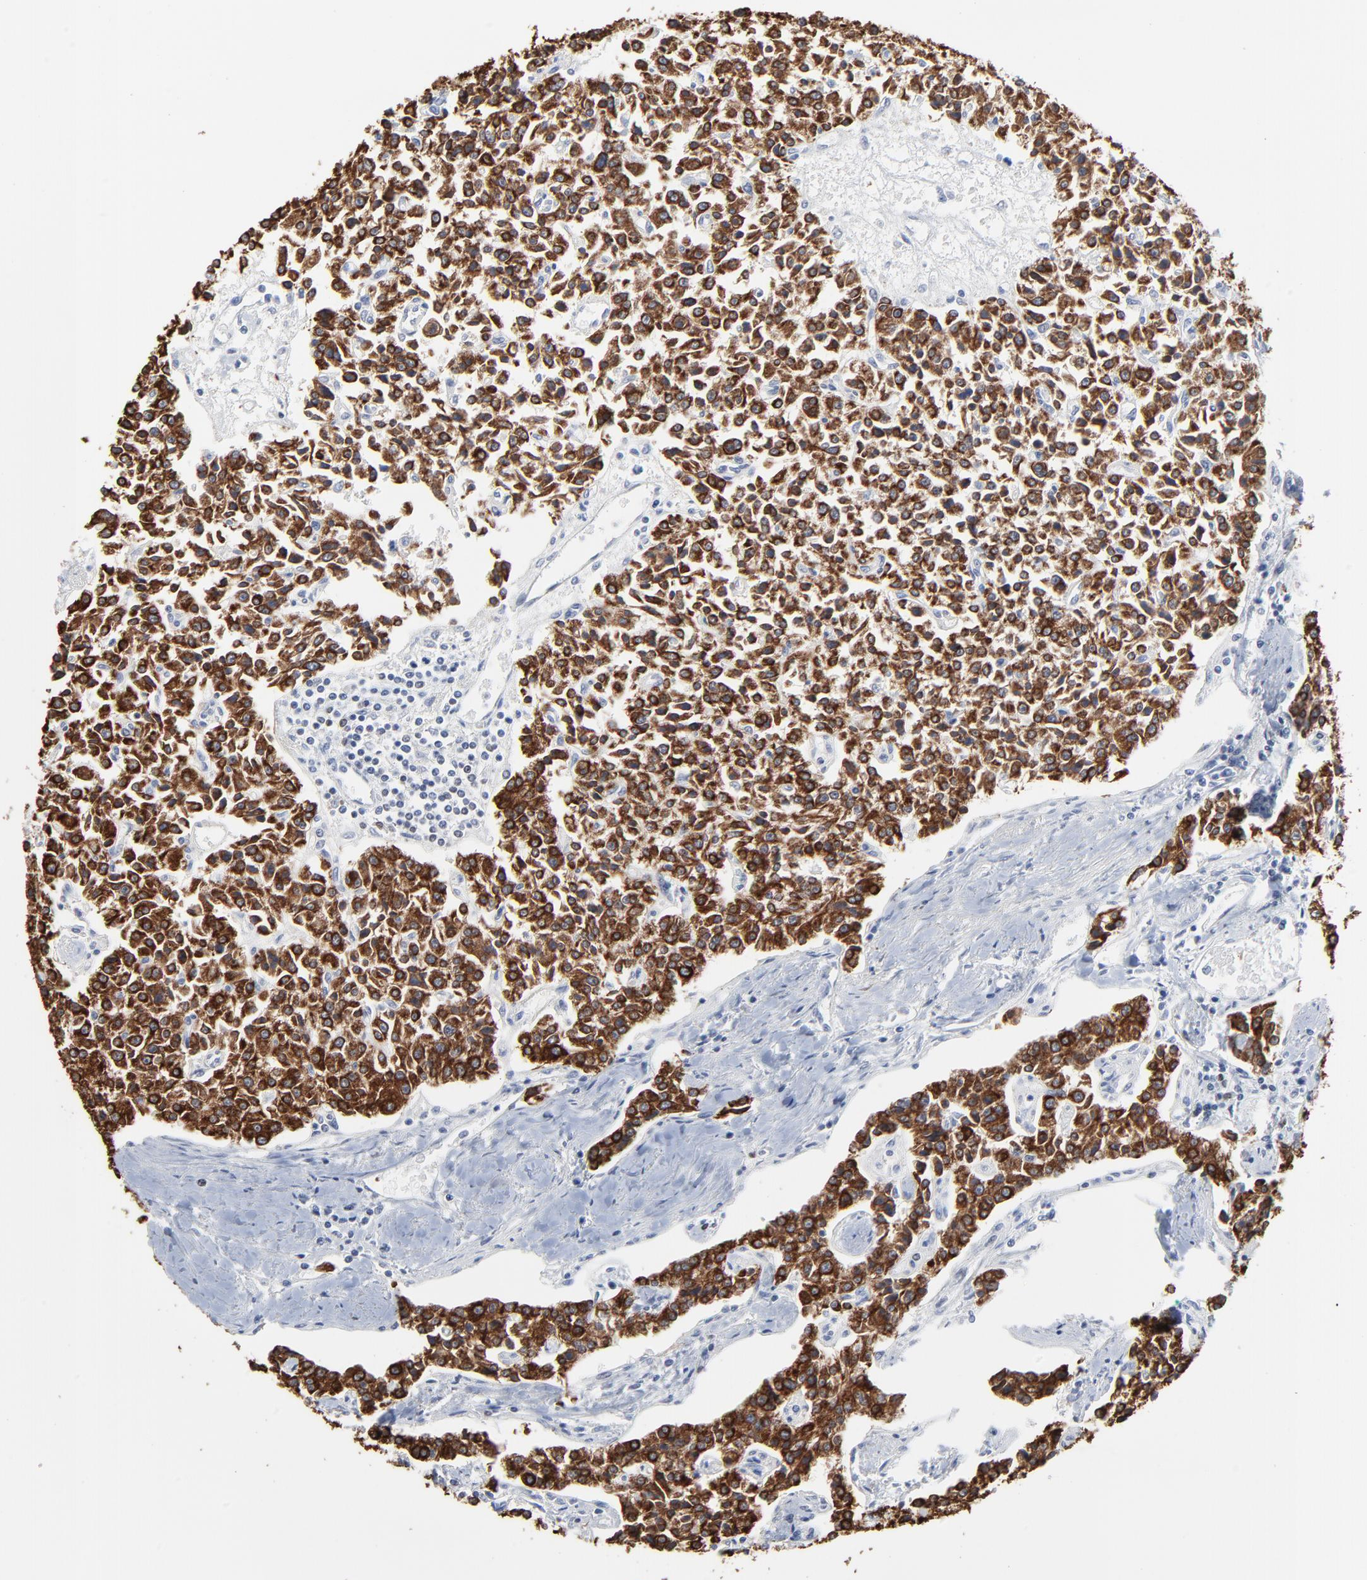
{"staining": {"intensity": "strong", "quantity": ">75%", "location": "cytoplasmic/membranous"}, "tissue": "carcinoid", "cell_type": "Tumor cells", "image_type": "cancer", "snomed": [{"axis": "morphology", "description": "Carcinoid, malignant, NOS"}, {"axis": "topography", "description": "Stomach"}], "caption": "High-magnification brightfield microscopy of malignant carcinoid stained with DAB (3,3'-diaminobenzidine) (brown) and counterstained with hematoxylin (blue). tumor cells exhibit strong cytoplasmic/membranous staining is appreciated in approximately>75% of cells. Immunohistochemistry stains the protein in brown and the nuclei are stained blue.", "gene": "LNX1", "patient": {"sex": "female", "age": 76}}